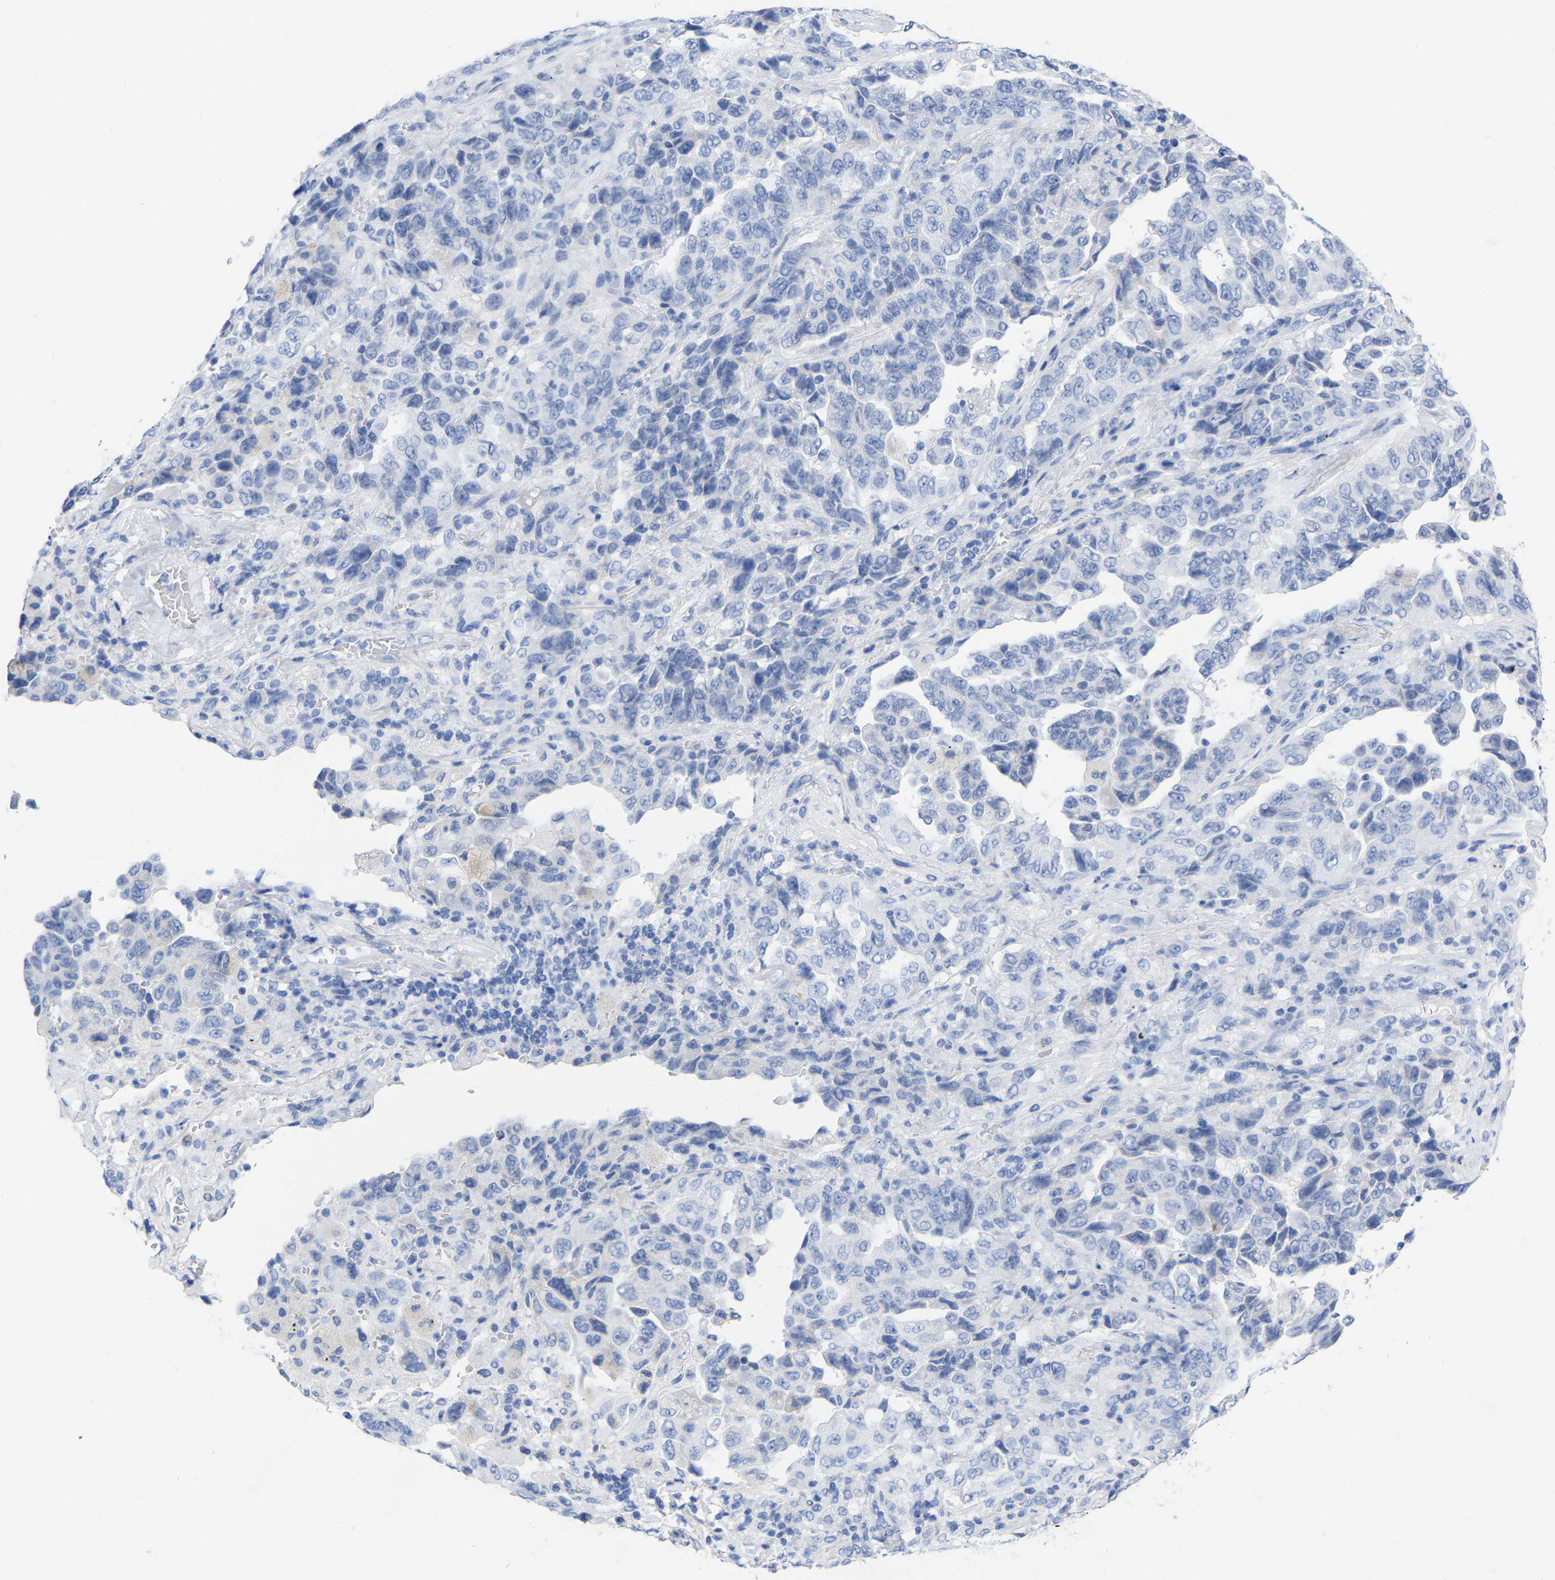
{"staining": {"intensity": "negative", "quantity": "none", "location": "none"}, "tissue": "lung cancer", "cell_type": "Tumor cells", "image_type": "cancer", "snomed": [{"axis": "morphology", "description": "Adenocarcinoma, NOS"}, {"axis": "topography", "description": "Lung"}], "caption": "The histopathology image exhibits no staining of tumor cells in lung cancer.", "gene": "ZNF629", "patient": {"sex": "female", "age": 51}}